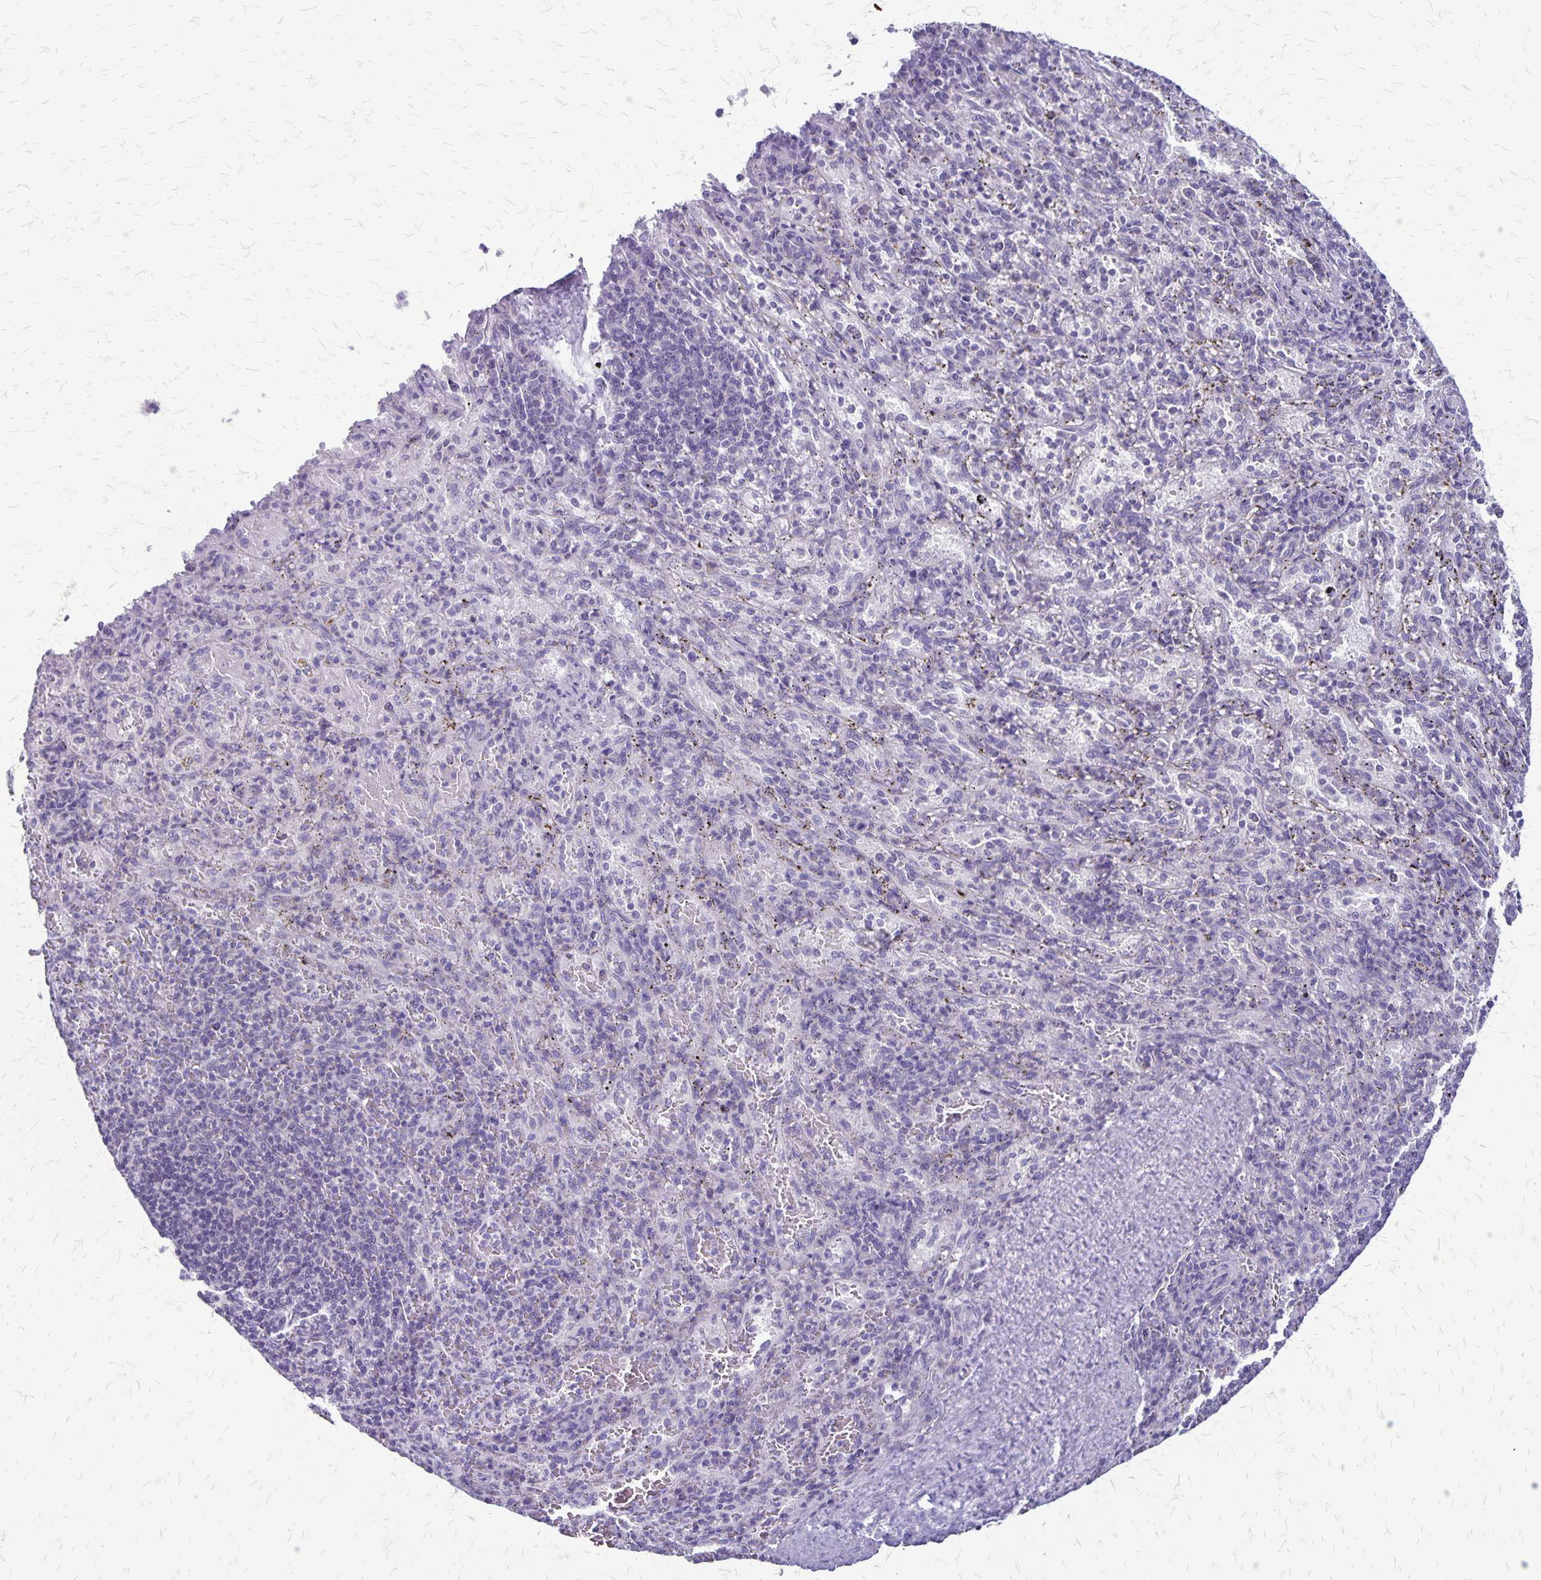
{"staining": {"intensity": "negative", "quantity": "none", "location": "none"}, "tissue": "spleen", "cell_type": "Cells in red pulp", "image_type": "normal", "snomed": [{"axis": "morphology", "description": "Normal tissue, NOS"}, {"axis": "topography", "description": "Spleen"}], "caption": "Normal spleen was stained to show a protein in brown. There is no significant expression in cells in red pulp. The staining is performed using DAB (3,3'-diaminobenzidine) brown chromogen with nuclei counter-stained in using hematoxylin.", "gene": "PLXNB3", "patient": {"sex": "male", "age": 57}}